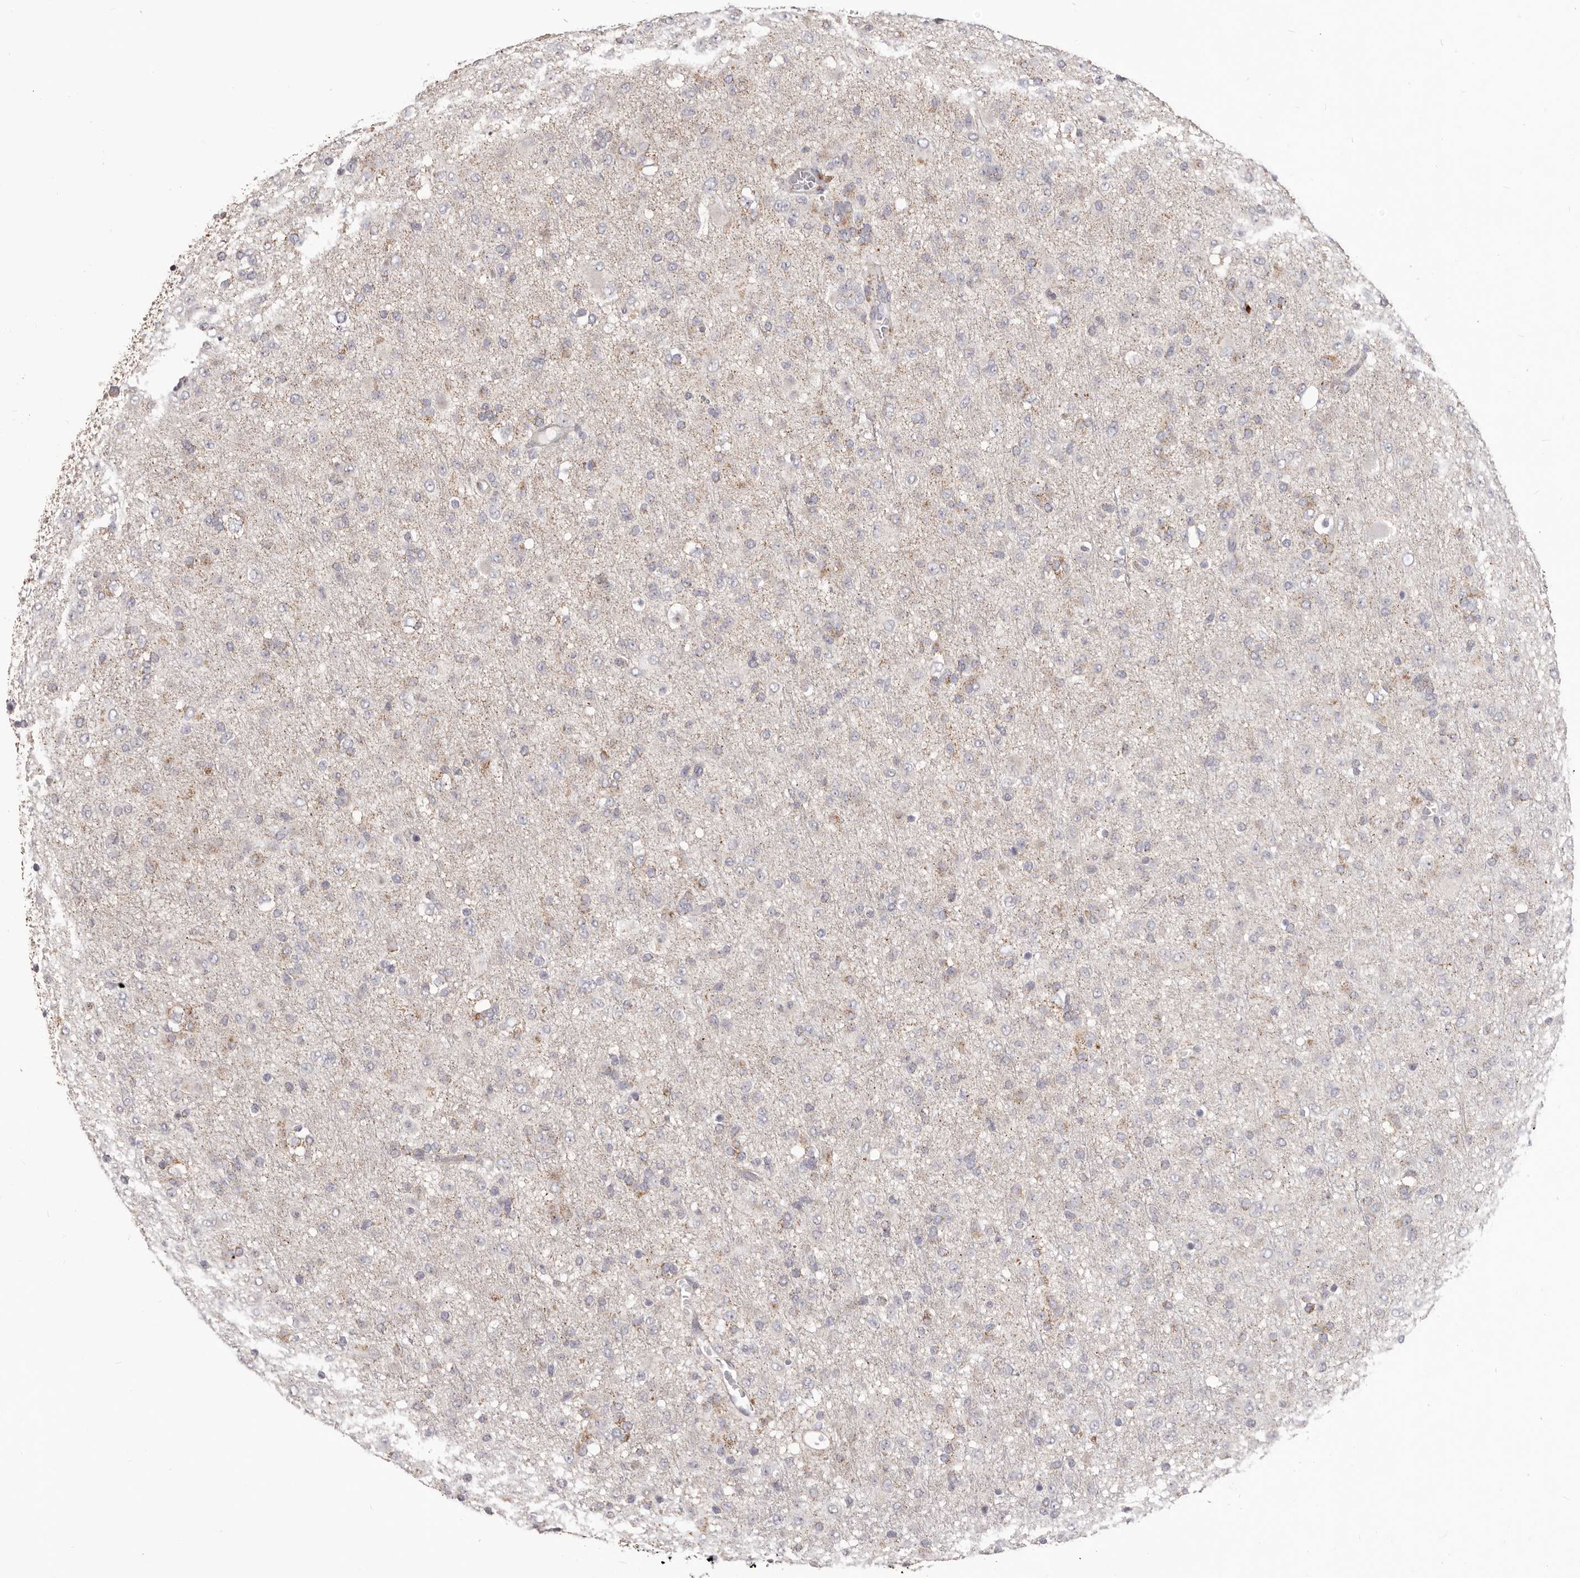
{"staining": {"intensity": "weak", "quantity": "25%-75%", "location": "cytoplasmic/membranous"}, "tissue": "glioma", "cell_type": "Tumor cells", "image_type": "cancer", "snomed": [{"axis": "morphology", "description": "Glioma, malignant, Low grade"}, {"axis": "topography", "description": "Brain"}], "caption": "Human glioma stained for a protein (brown) displays weak cytoplasmic/membranous positive staining in approximately 25%-75% of tumor cells.", "gene": "PRMT2", "patient": {"sex": "male", "age": 65}}